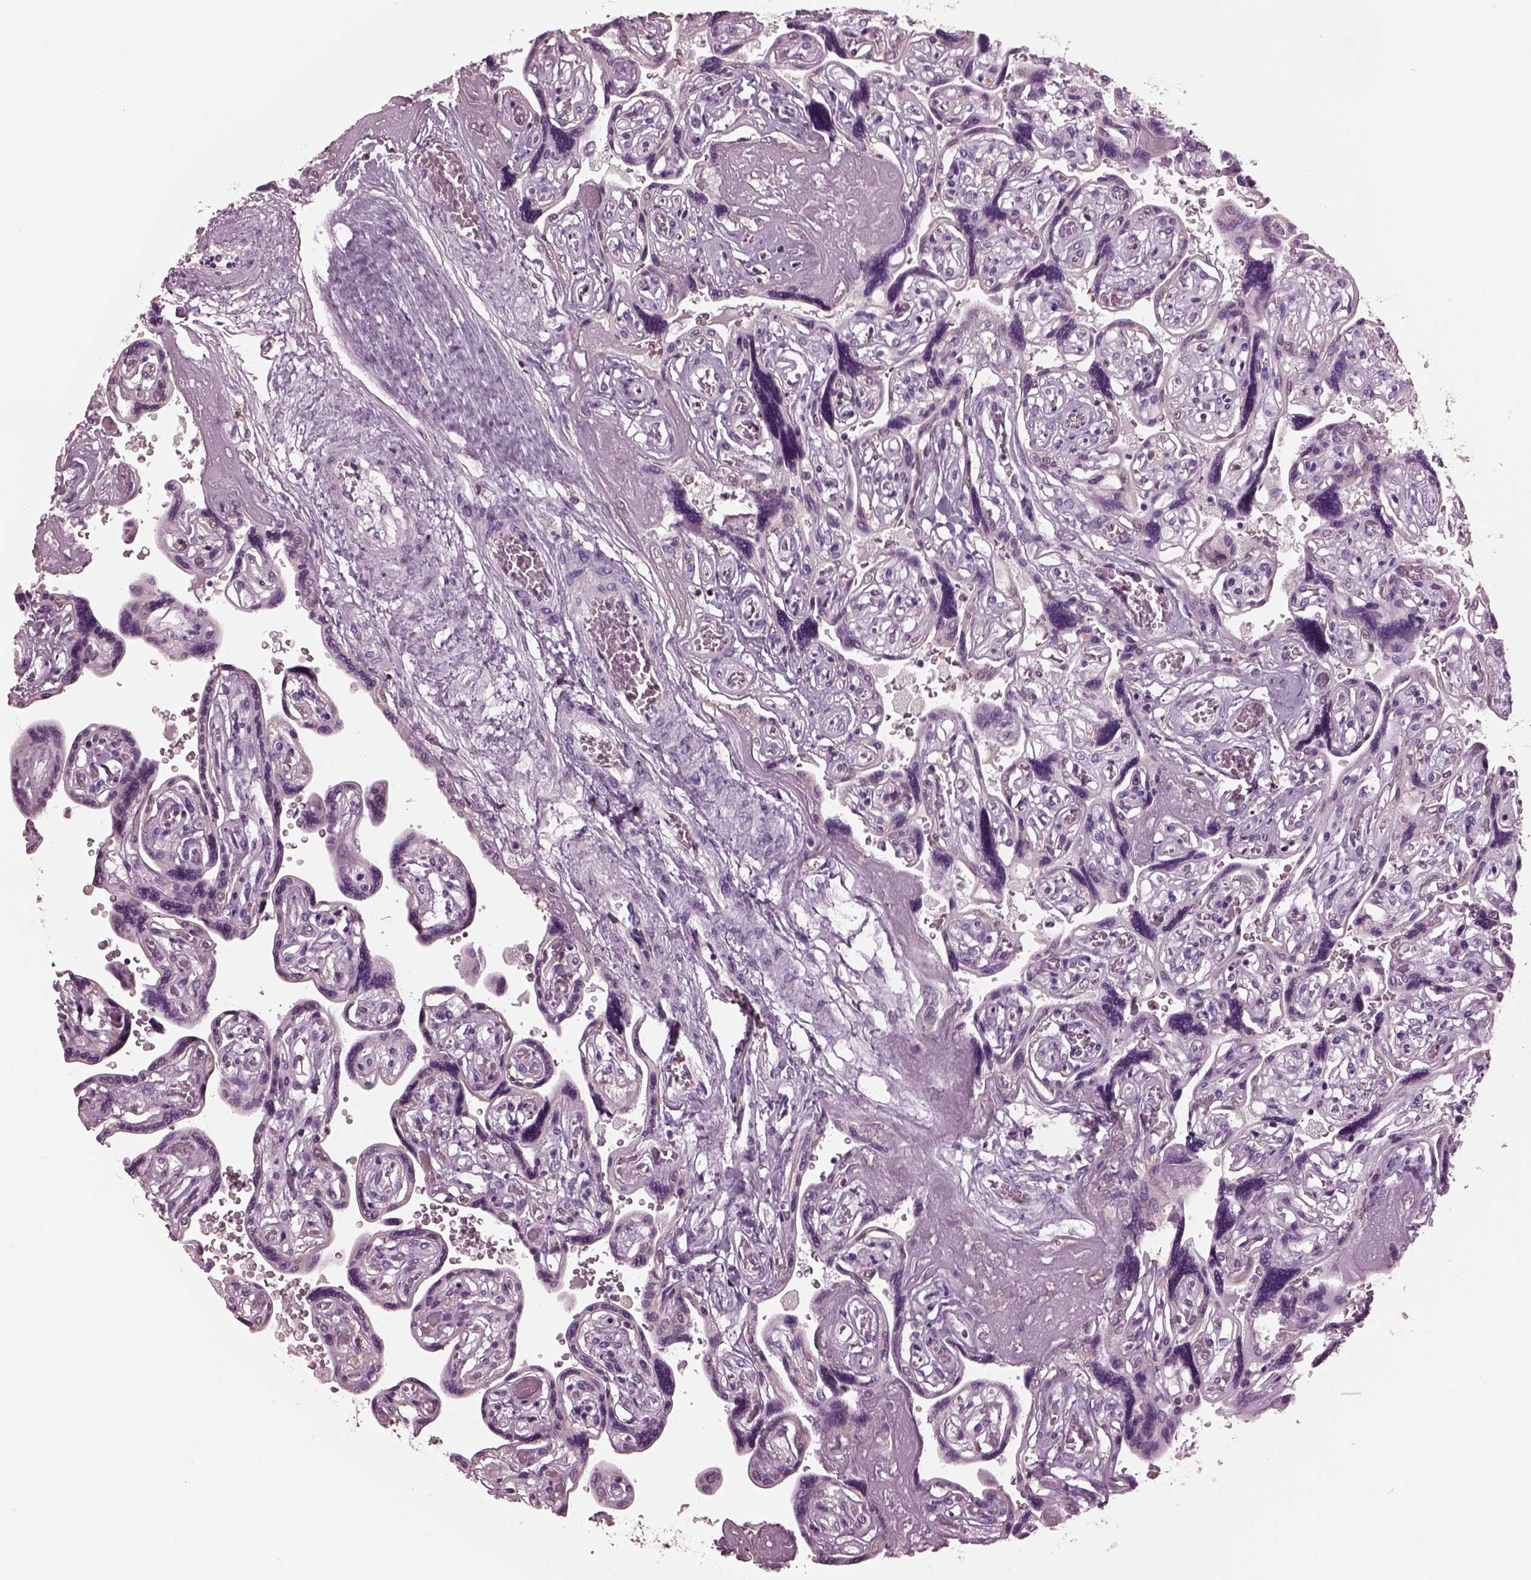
{"staining": {"intensity": "negative", "quantity": "none", "location": "none"}, "tissue": "placenta", "cell_type": "Decidual cells", "image_type": "normal", "snomed": [{"axis": "morphology", "description": "Normal tissue, NOS"}, {"axis": "topography", "description": "Placenta"}], "caption": "Human placenta stained for a protein using immunohistochemistry exhibits no positivity in decidual cells.", "gene": "SHTN1", "patient": {"sex": "female", "age": 32}}